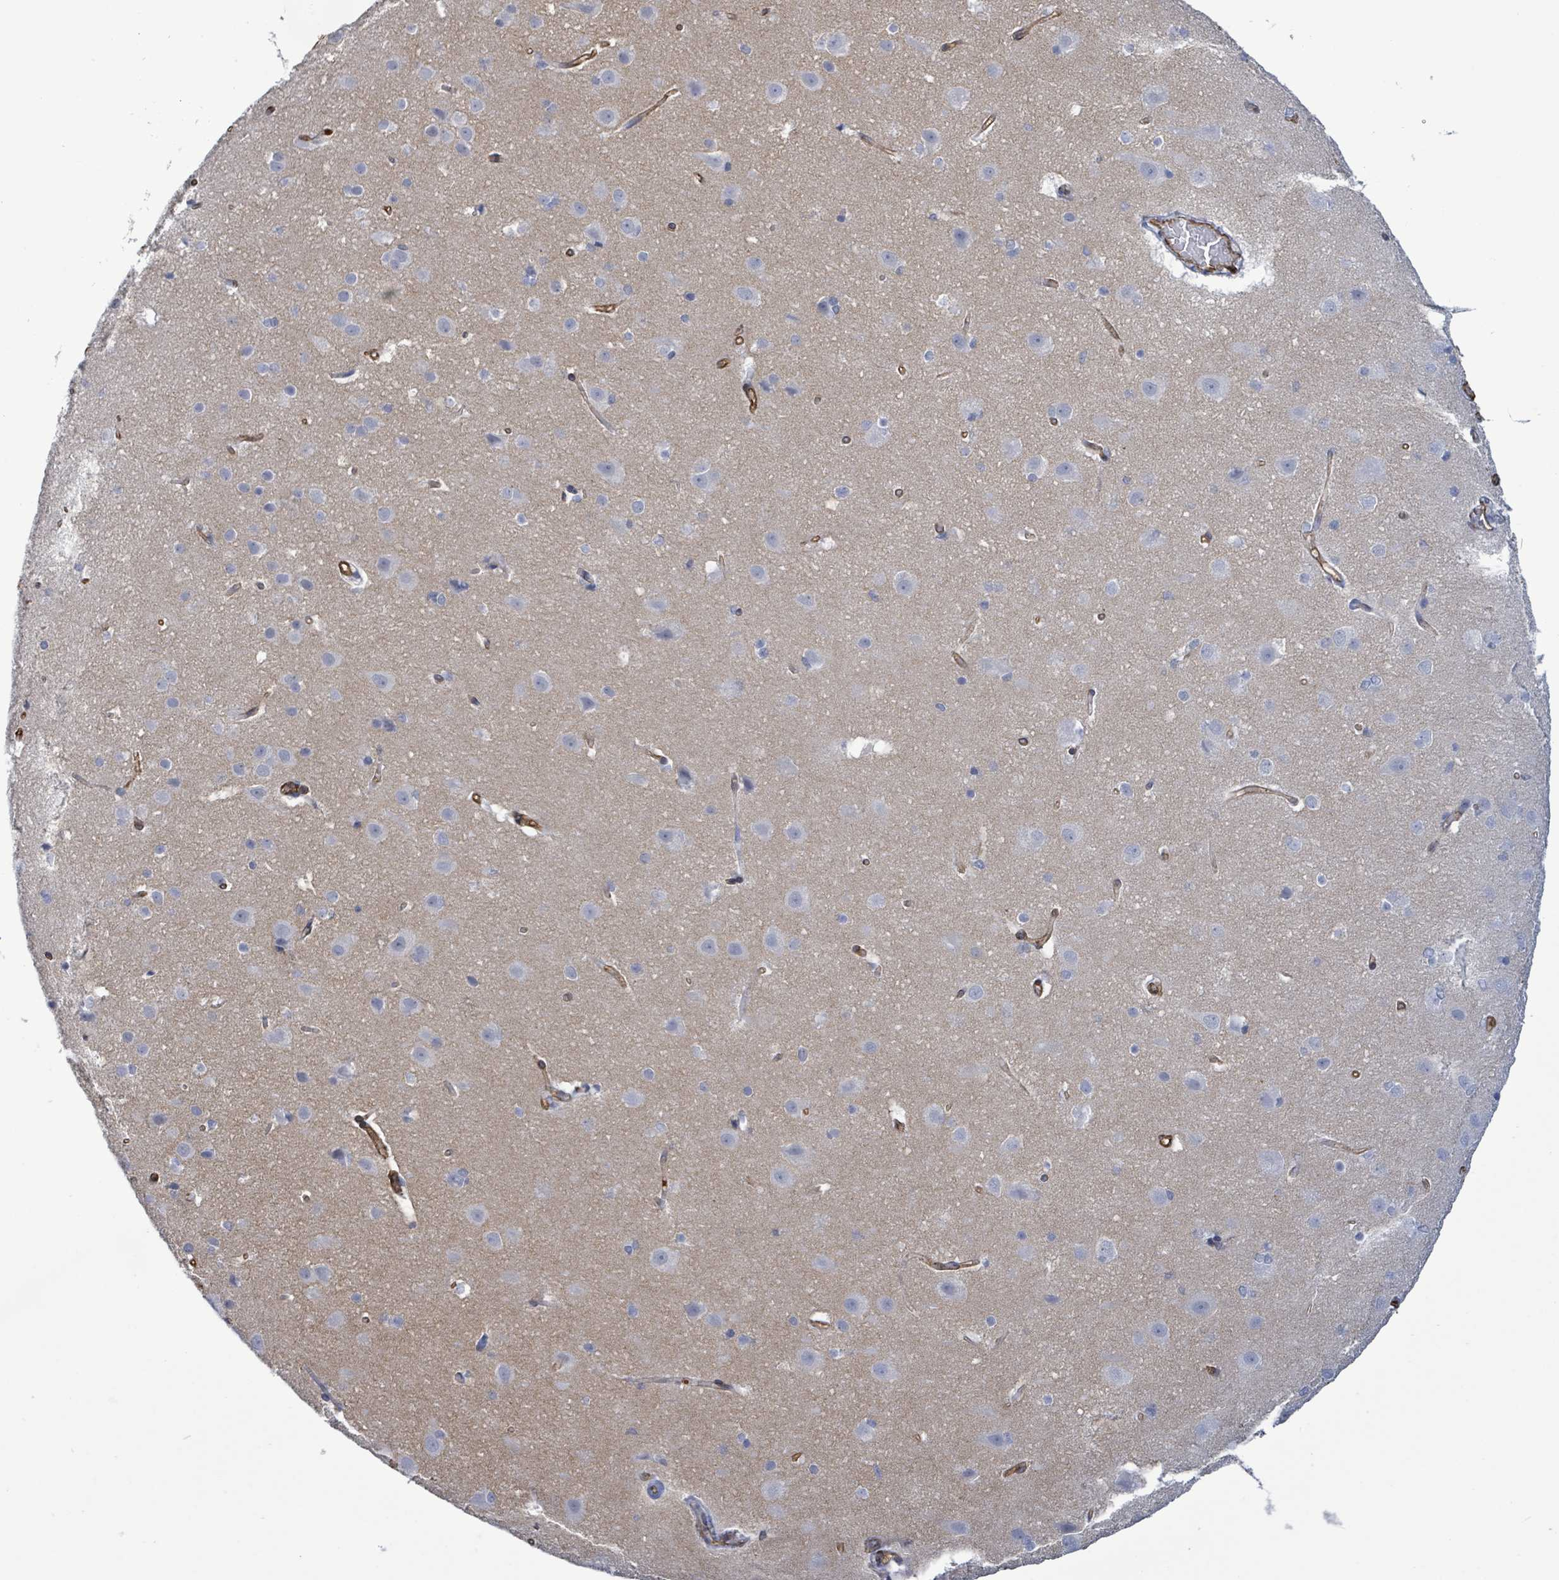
{"staining": {"intensity": "strong", "quantity": ">75%", "location": "cytoplasmic/membranous"}, "tissue": "cerebral cortex", "cell_type": "Endothelial cells", "image_type": "normal", "snomed": [{"axis": "morphology", "description": "Normal tissue, NOS"}, {"axis": "topography", "description": "Cerebral cortex"}], "caption": "Immunohistochemistry (IHC) staining of benign cerebral cortex, which displays high levels of strong cytoplasmic/membranous staining in approximately >75% of endothelial cells indicating strong cytoplasmic/membranous protein positivity. The staining was performed using DAB (brown) for protein detection and nuclei were counterstained in hematoxylin (blue).", "gene": "PRKRIP1", "patient": {"sex": "male", "age": 37}}